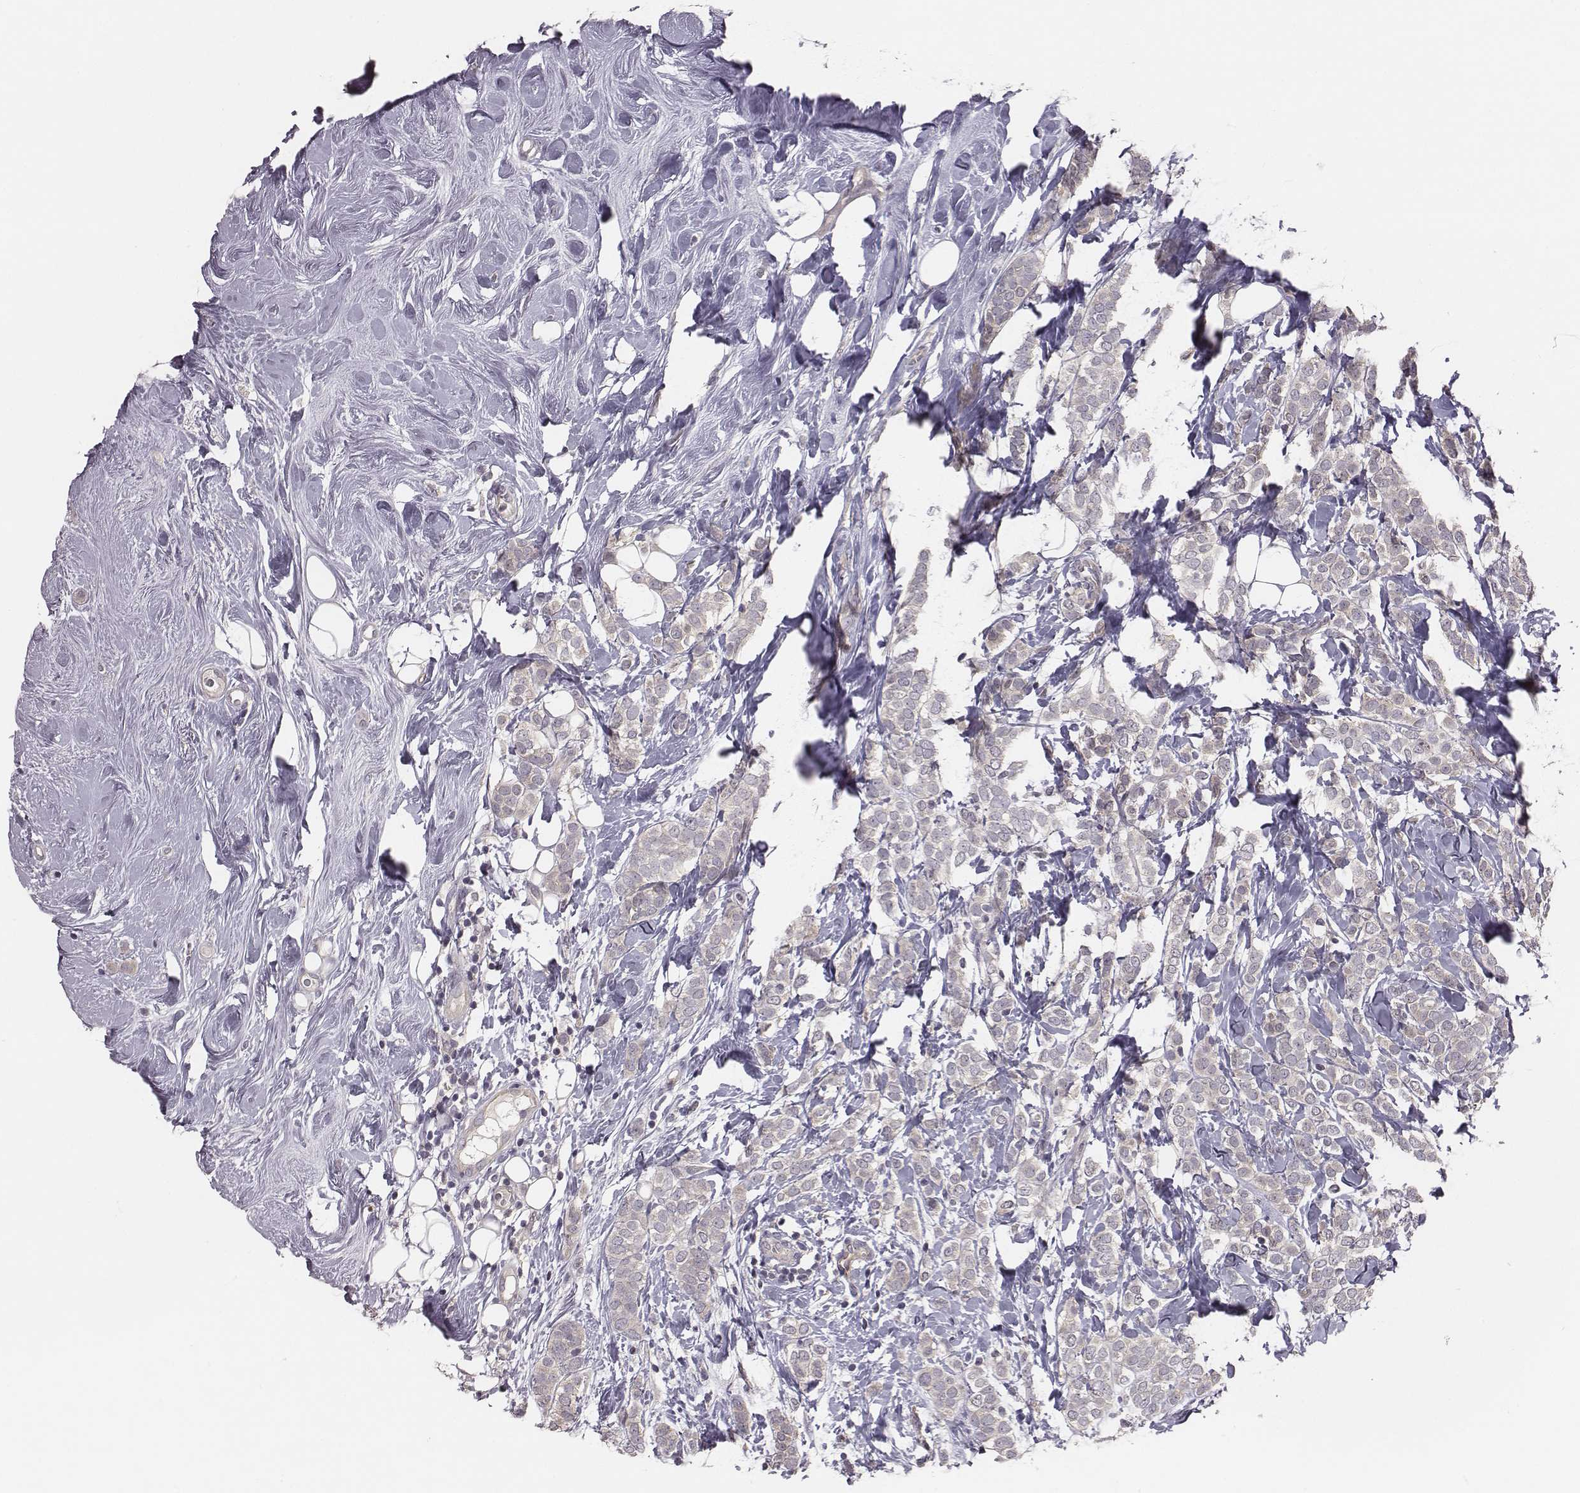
{"staining": {"intensity": "weak", "quantity": "<25%", "location": "cytoplasmic/membranous"}, "tissue": "breast cancer", "cell_type": "Tumor cells", "image_type": "cancer", "snomed": [{"axis": "morphology", "description": "Lobular carcinoma"}, {"axis": "topography", "description": "Breast"}], "caption": "Micrograph shows no significant protein staining in tumor cells of lobular carcinoma (breast).", "gene": "SMURF2", "patient": {"sex": "female", "age": 49}}